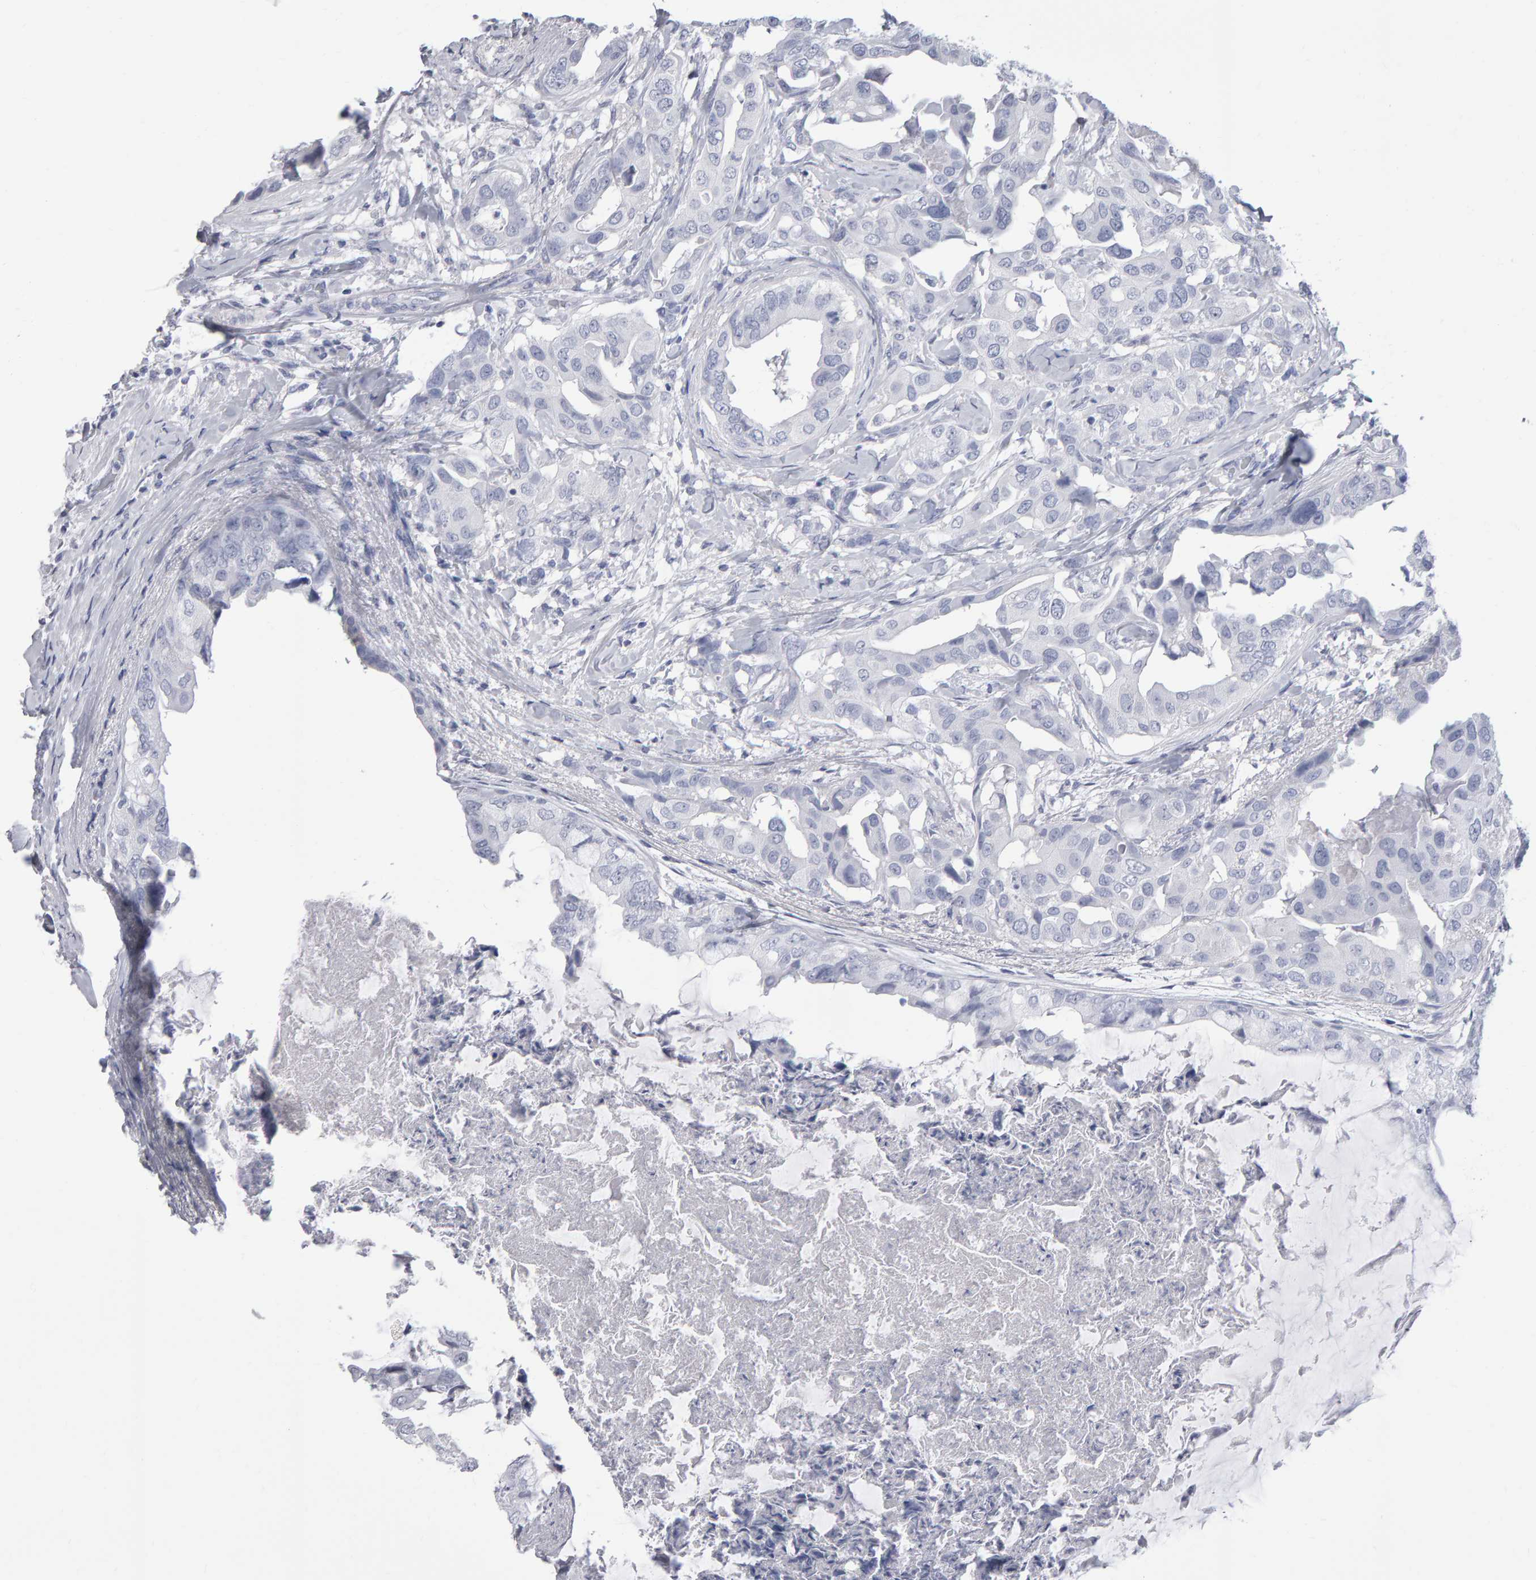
{"staining": {"intensity": "negative", "quantity": "none", "location": "none"}, "tissue": "breast cancer", "cell_type": "Tumor cells", "image_type": "cancer", "snomed": [{"axis": "morphology", "description": "Duct carcinoma"}, {"axis": "topography", "description": "Breast"}], "caption": "This is an immunohistochemistry histopathology image of human infiltrating ductal carcinoma (breast). There is no positivity in tumor cells.", "gene": "NCDN", "patient": {"sex": "female", "age": 40}}